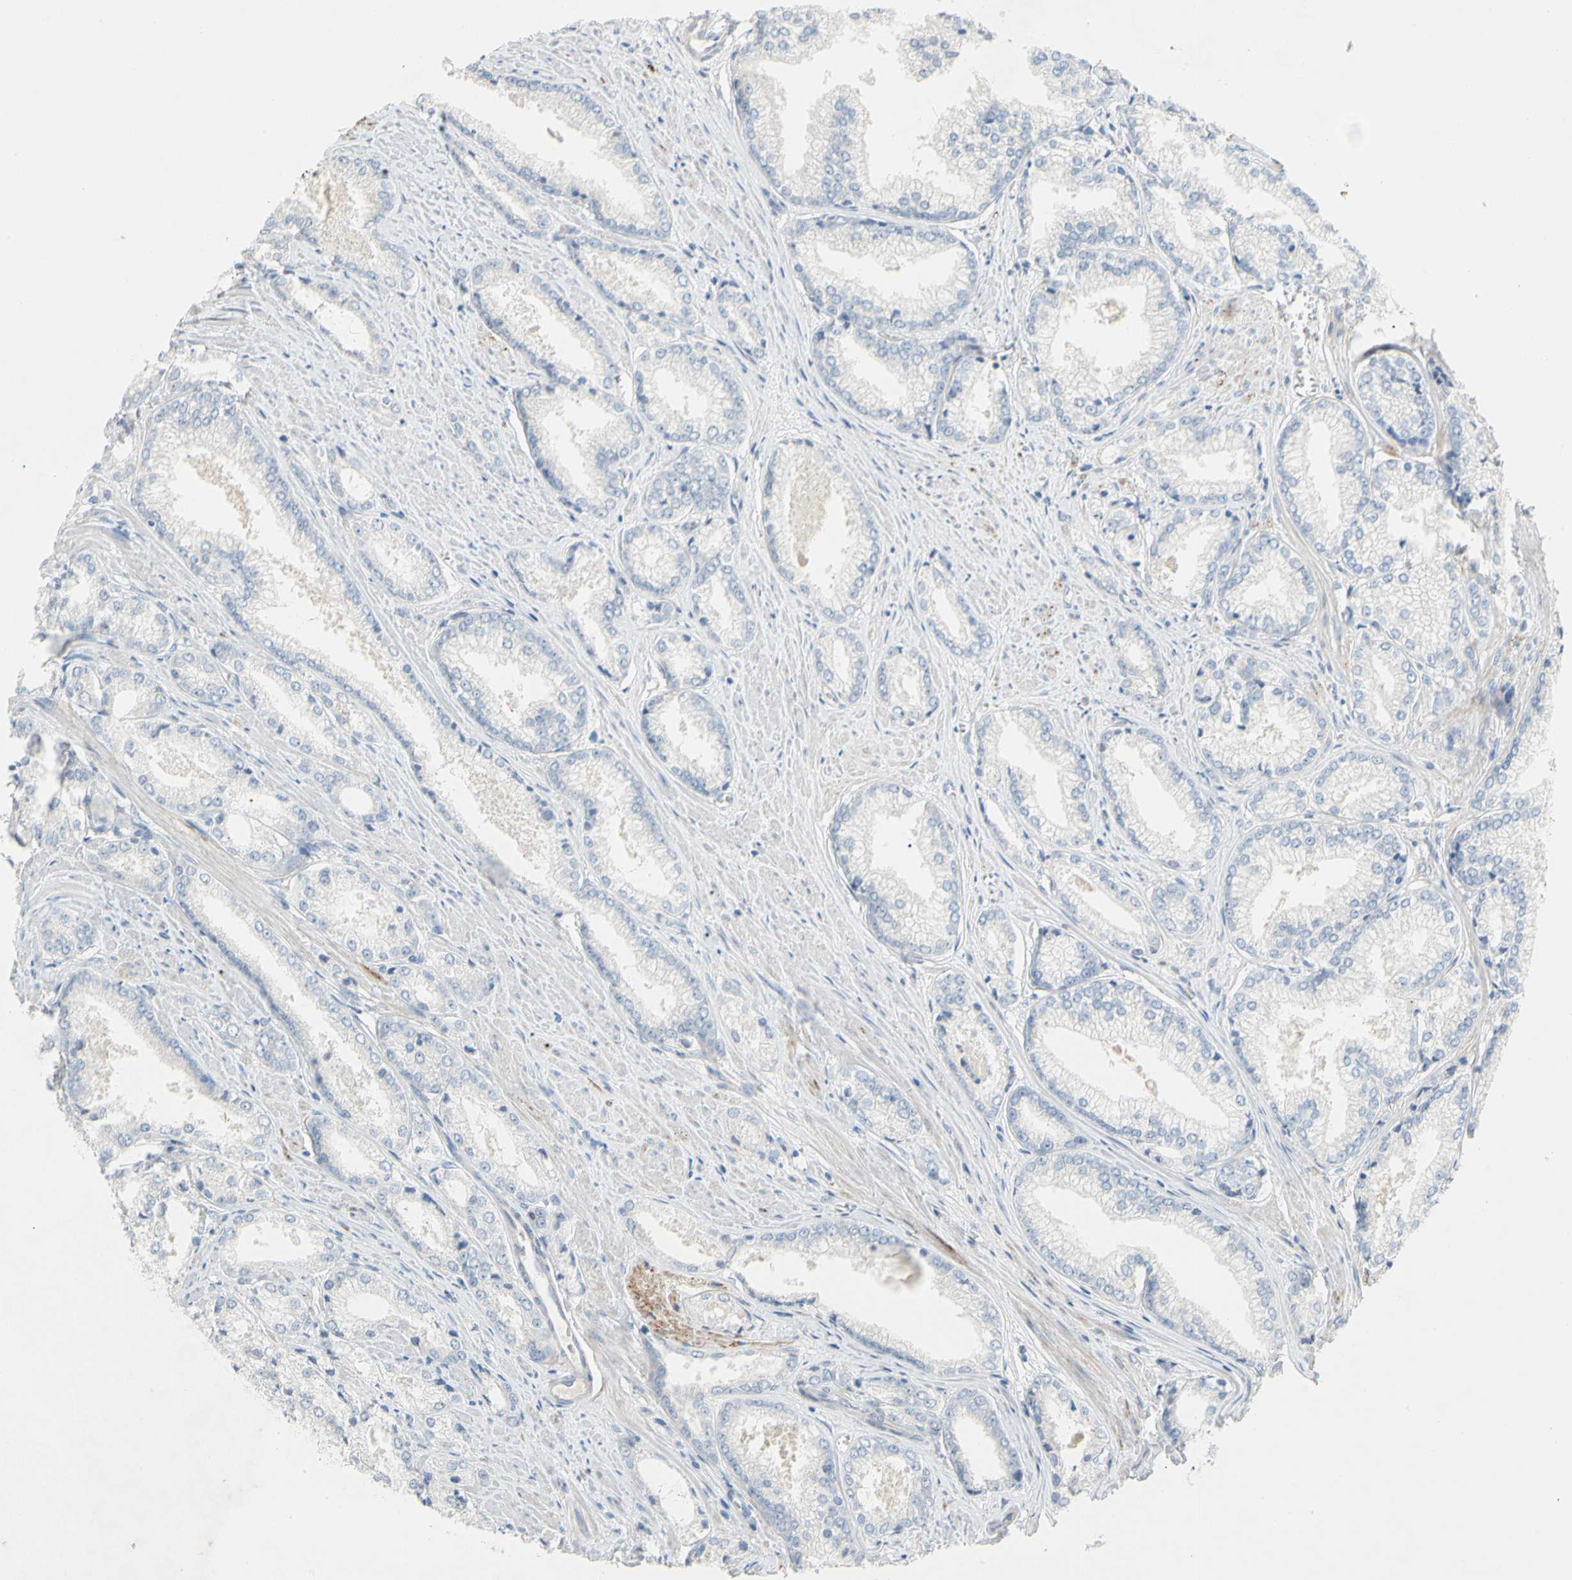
{"staining": {"intensity": "negative", "quantity": "none", "location": "none"}, "tissue": "prostate cancer", "cell_type": "Tumor cells", "image_type": "cancer", "snomed": [{"axis": "morphology", "description": "Adenocarcinoma, Low grade"}, {"axis": "topography", "description": "Prostate"}], "caption": "DAB immunohistochemical staining of adenocarcinoma (low-grade) (prostate) demonstrates no significant positivity in tumor cells. Brightfield microscopy of IHC stained with DAB (brown) and hematoxylin (blue), captured at high magnification.", "gene": "CCM2L", "patient": {"sex": "male", "age": 64}}